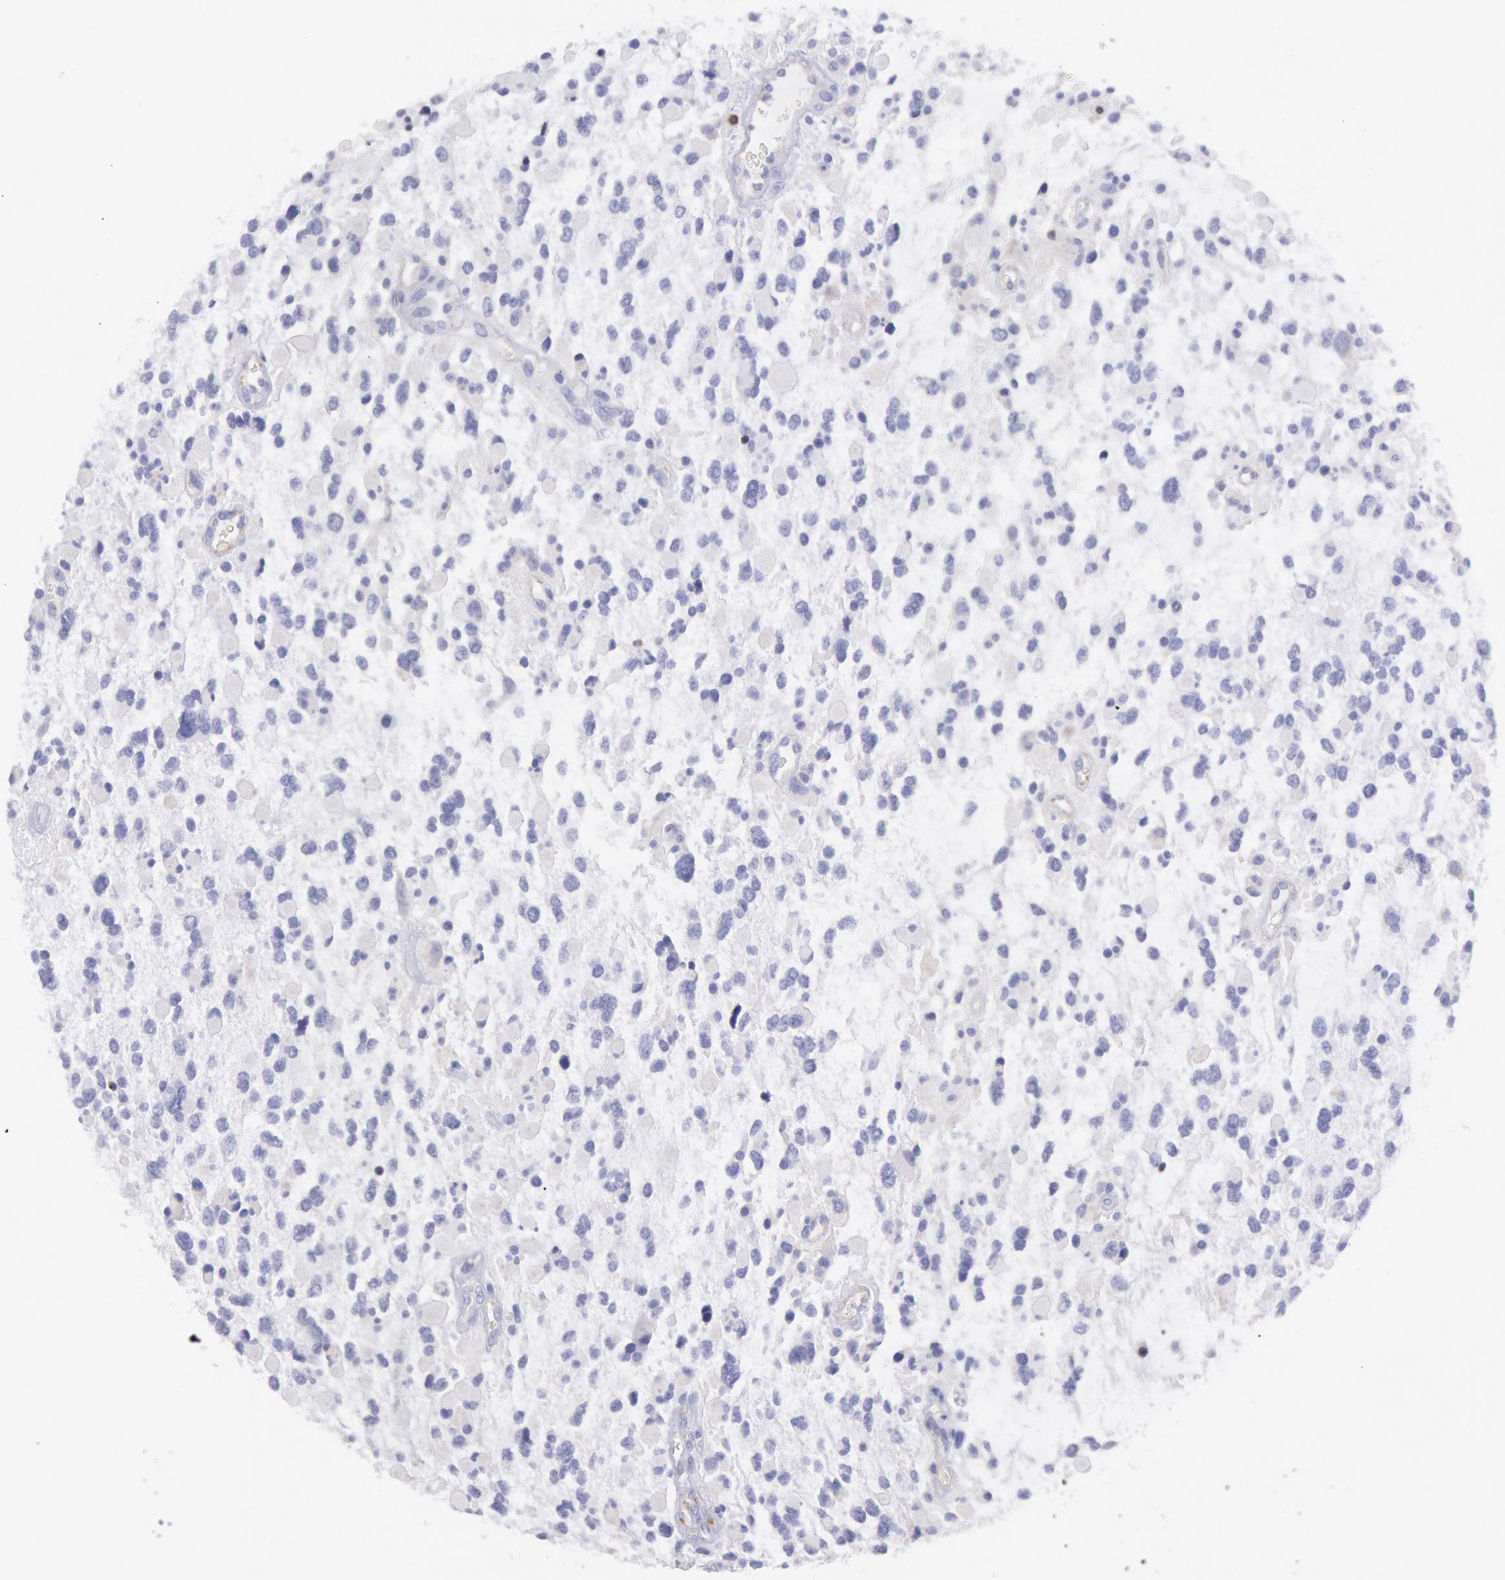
{"staining": {"intensity": "negative", "quantity": "none", "location": "none"}, "tissue": "glioma", "cell_type": "Tumor cells", "image_type": "cancer", "snomed": [{"axis": "morphology", "description": "Glioma, malignant, High grade"}, {"axis": "topography", "description": "Brain"}], "caption": "High power microscopy photomicrograph of an immunohistochemistry photomicrograph of glioma, revealing no significant expression in tumor cells.", "gene": "RAB27A", "patient": {"sex": "female", "age": 37}}